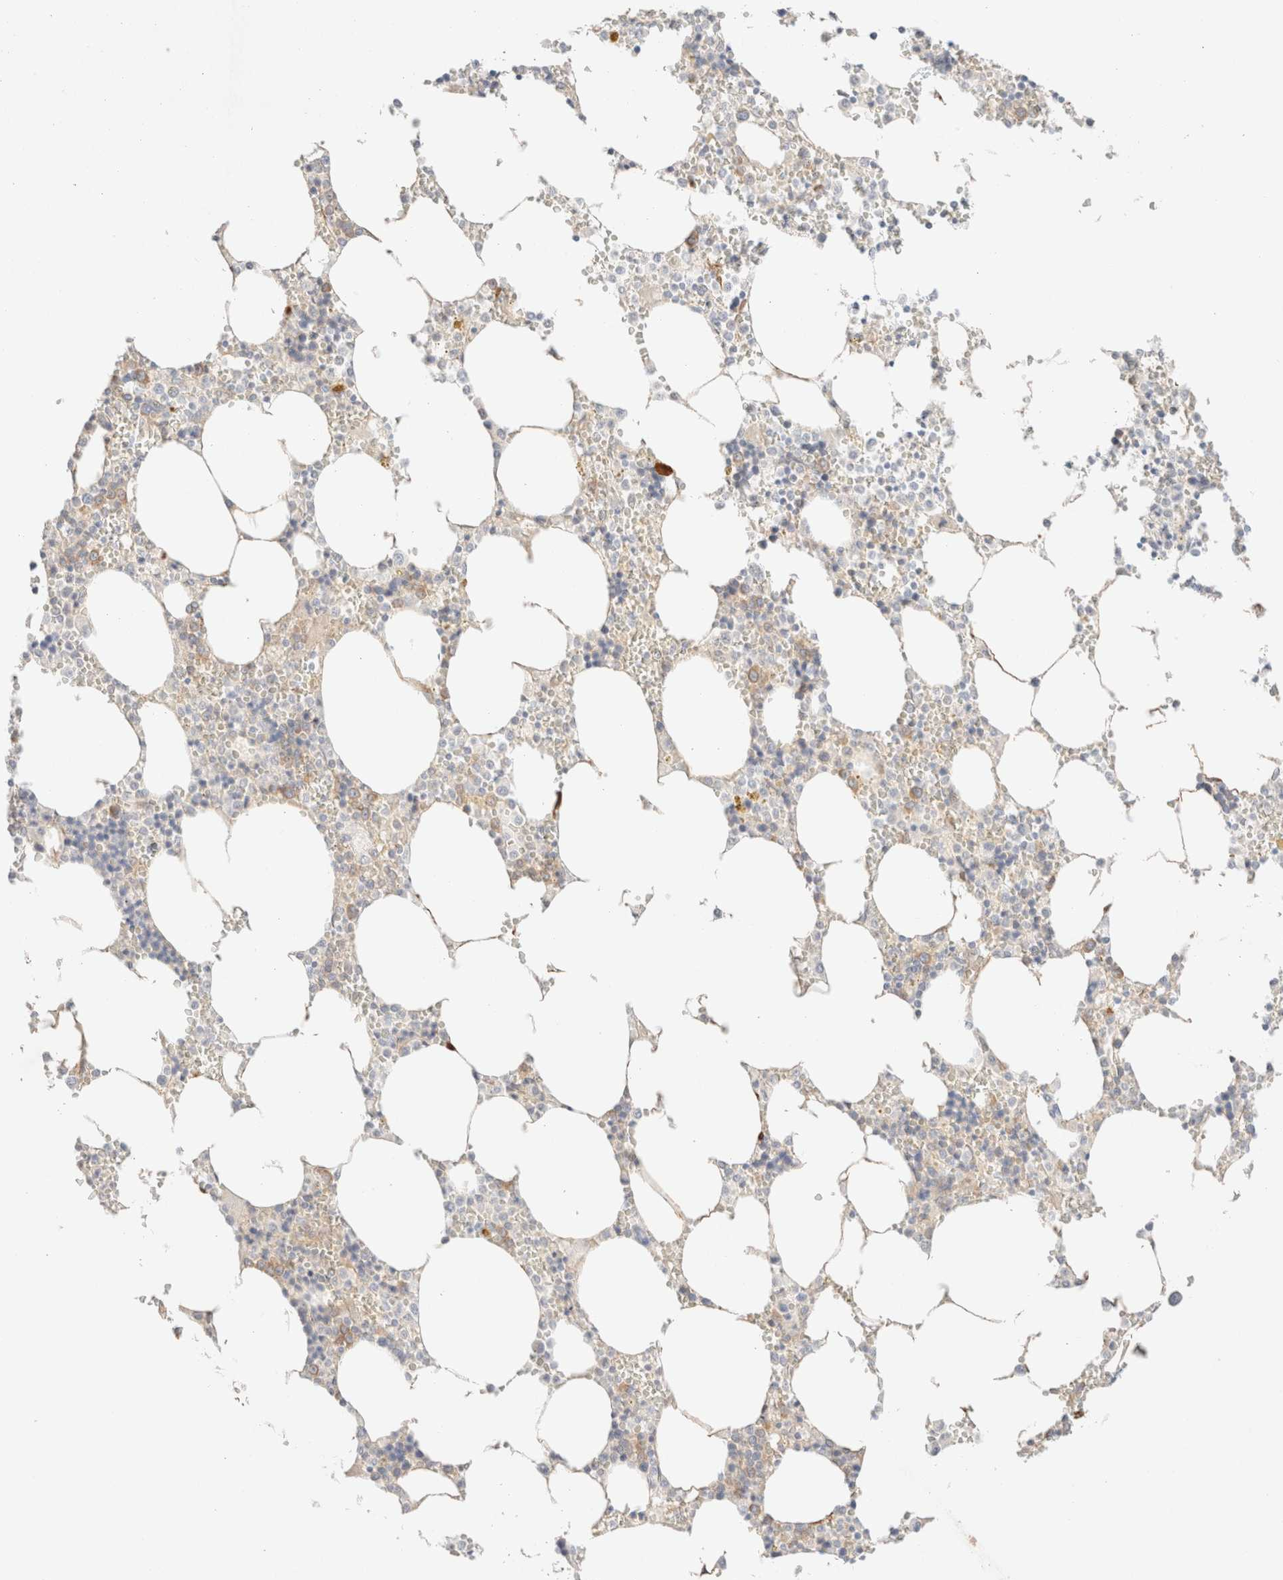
{"staining": {"intensity": "weak", "quantity": "<25%", "location": "cytoplasmic/membranous"}, "tissue": "bone marrow", "cell_type": "Hematopoietic cells", "image_type": "normal", "snomed": [{"axis": "morphology", "description": "Normal tissue, NOS"}, {"axis": "topography", "description": "Bone marrow"}], "caption": "This is an IHC micrograph of benign bone marrow. There is no positivity in hematopoietic cells.", "gene": "NIBAN2", "patient": {"sex": "male", "age": 70}}